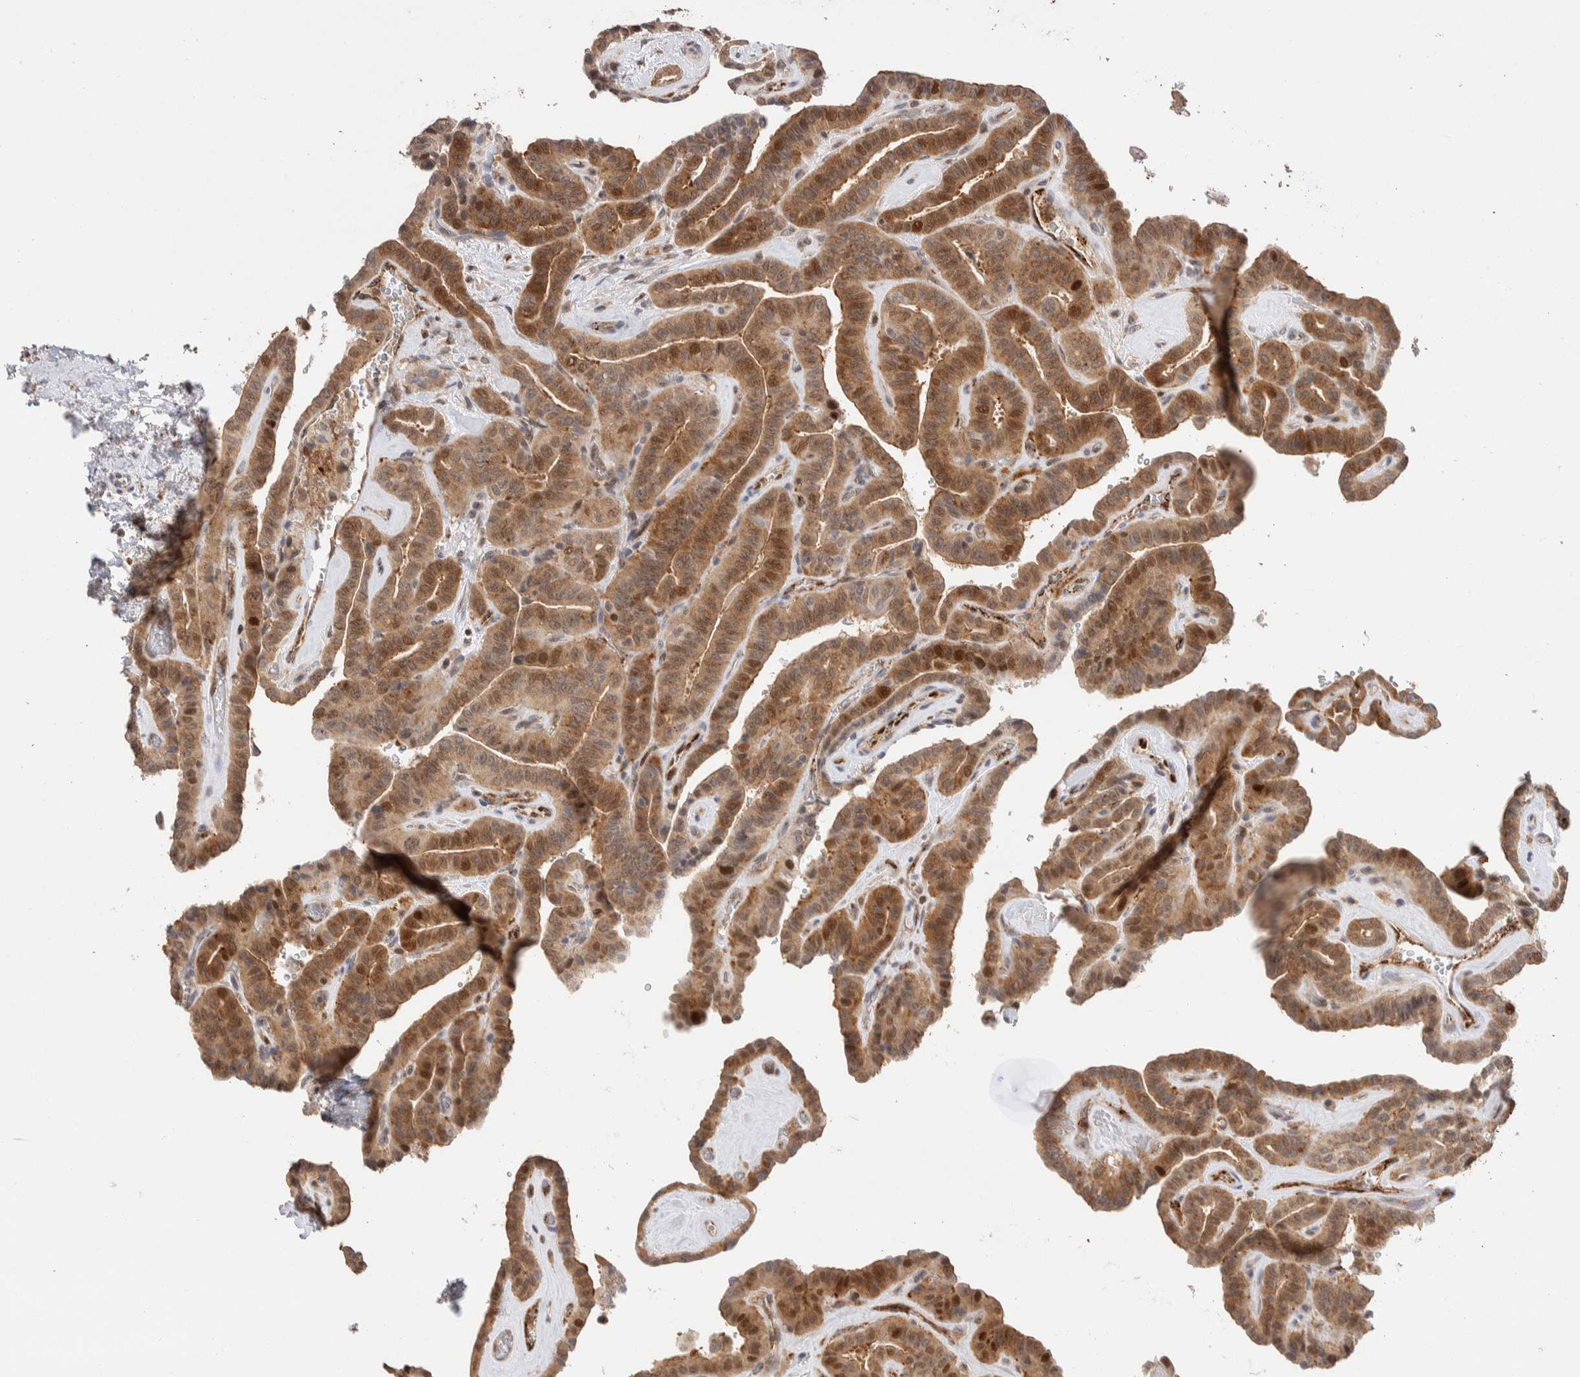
{"staining": {"intensity": "moderate", "quantity": ">75%", "location": "cytoplasmic/membranous,nuclear"}, "tissue": "thyroid cancer", "cell_type": "Tumor cells", "image_type": "cancer", "snomed": [{"axis": "morphology", "description": "Papillary adenocarcinoma, NOS"}, {"axis": "topography", "description": "Thyroid gland"}], "caption": "Protein analysis of thyroid cancer tissue demonstrates moderate cytoplasmic/membranous and nuclear expression in about >75% of tumor cells.", "gene": "NSMAF", "patient": {"sex": "male", "age": 77}}